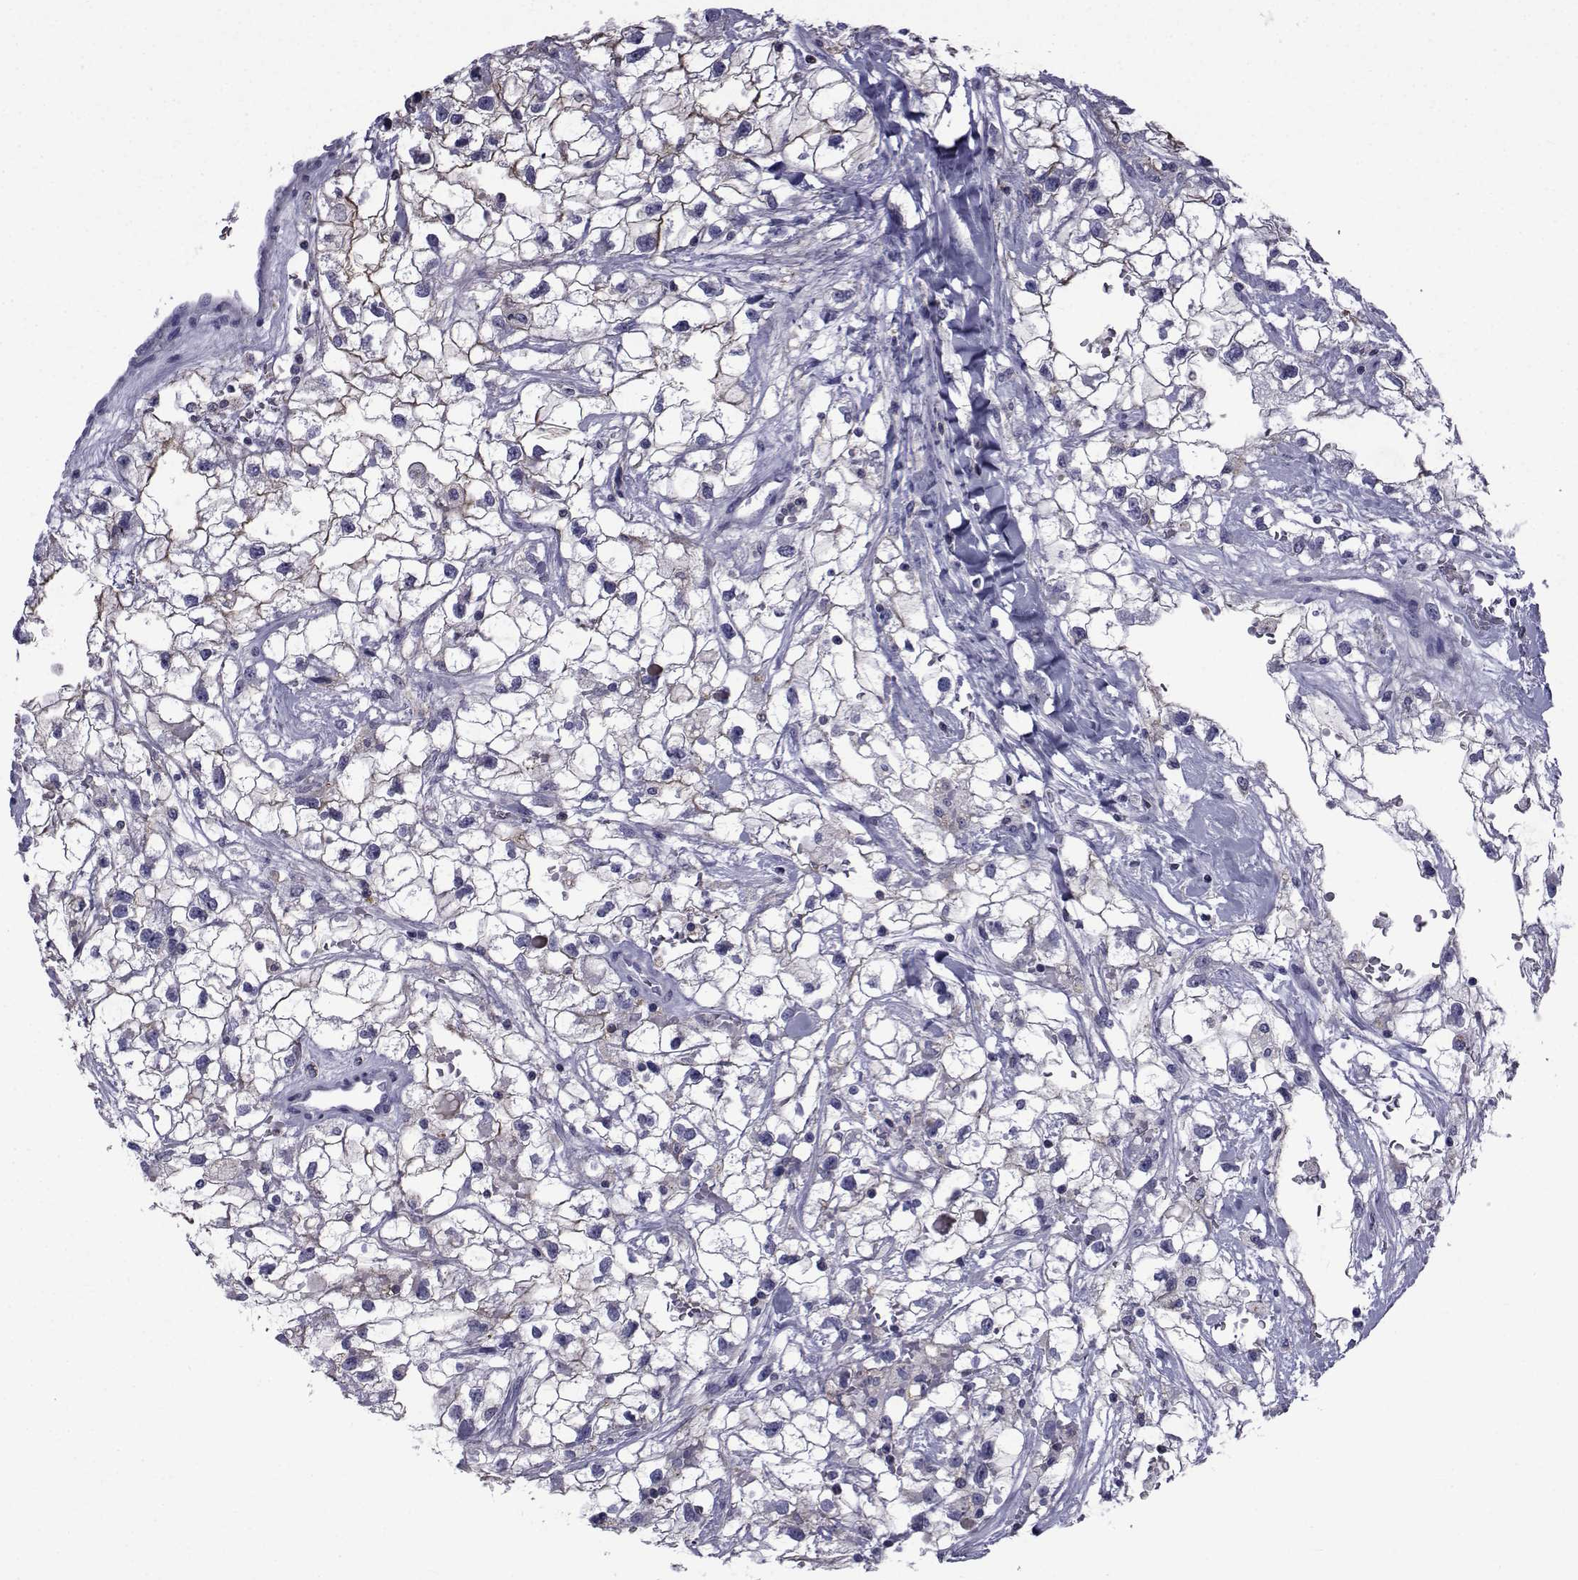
{"staining": {"intensity": "moderate", "quantity": "<25%", "location": "cytoplasmic/membranous"}, "tissue": "renal cancer", "cell_type": "Tumor cells", "image_type": "cancer", "snomed": [{"axis": "morphology", "description": "Adenocarcinoma, NOS"}, {"axis": "topography", "description": "Kidney"}], "caption": "This is an image of IHC staining of renal cancer, which shows moderate staining in the cytoplasmic/membranous of tumor cells.", "gene": "PDE6H", "patient": {"sex": "male", "age": 59}}